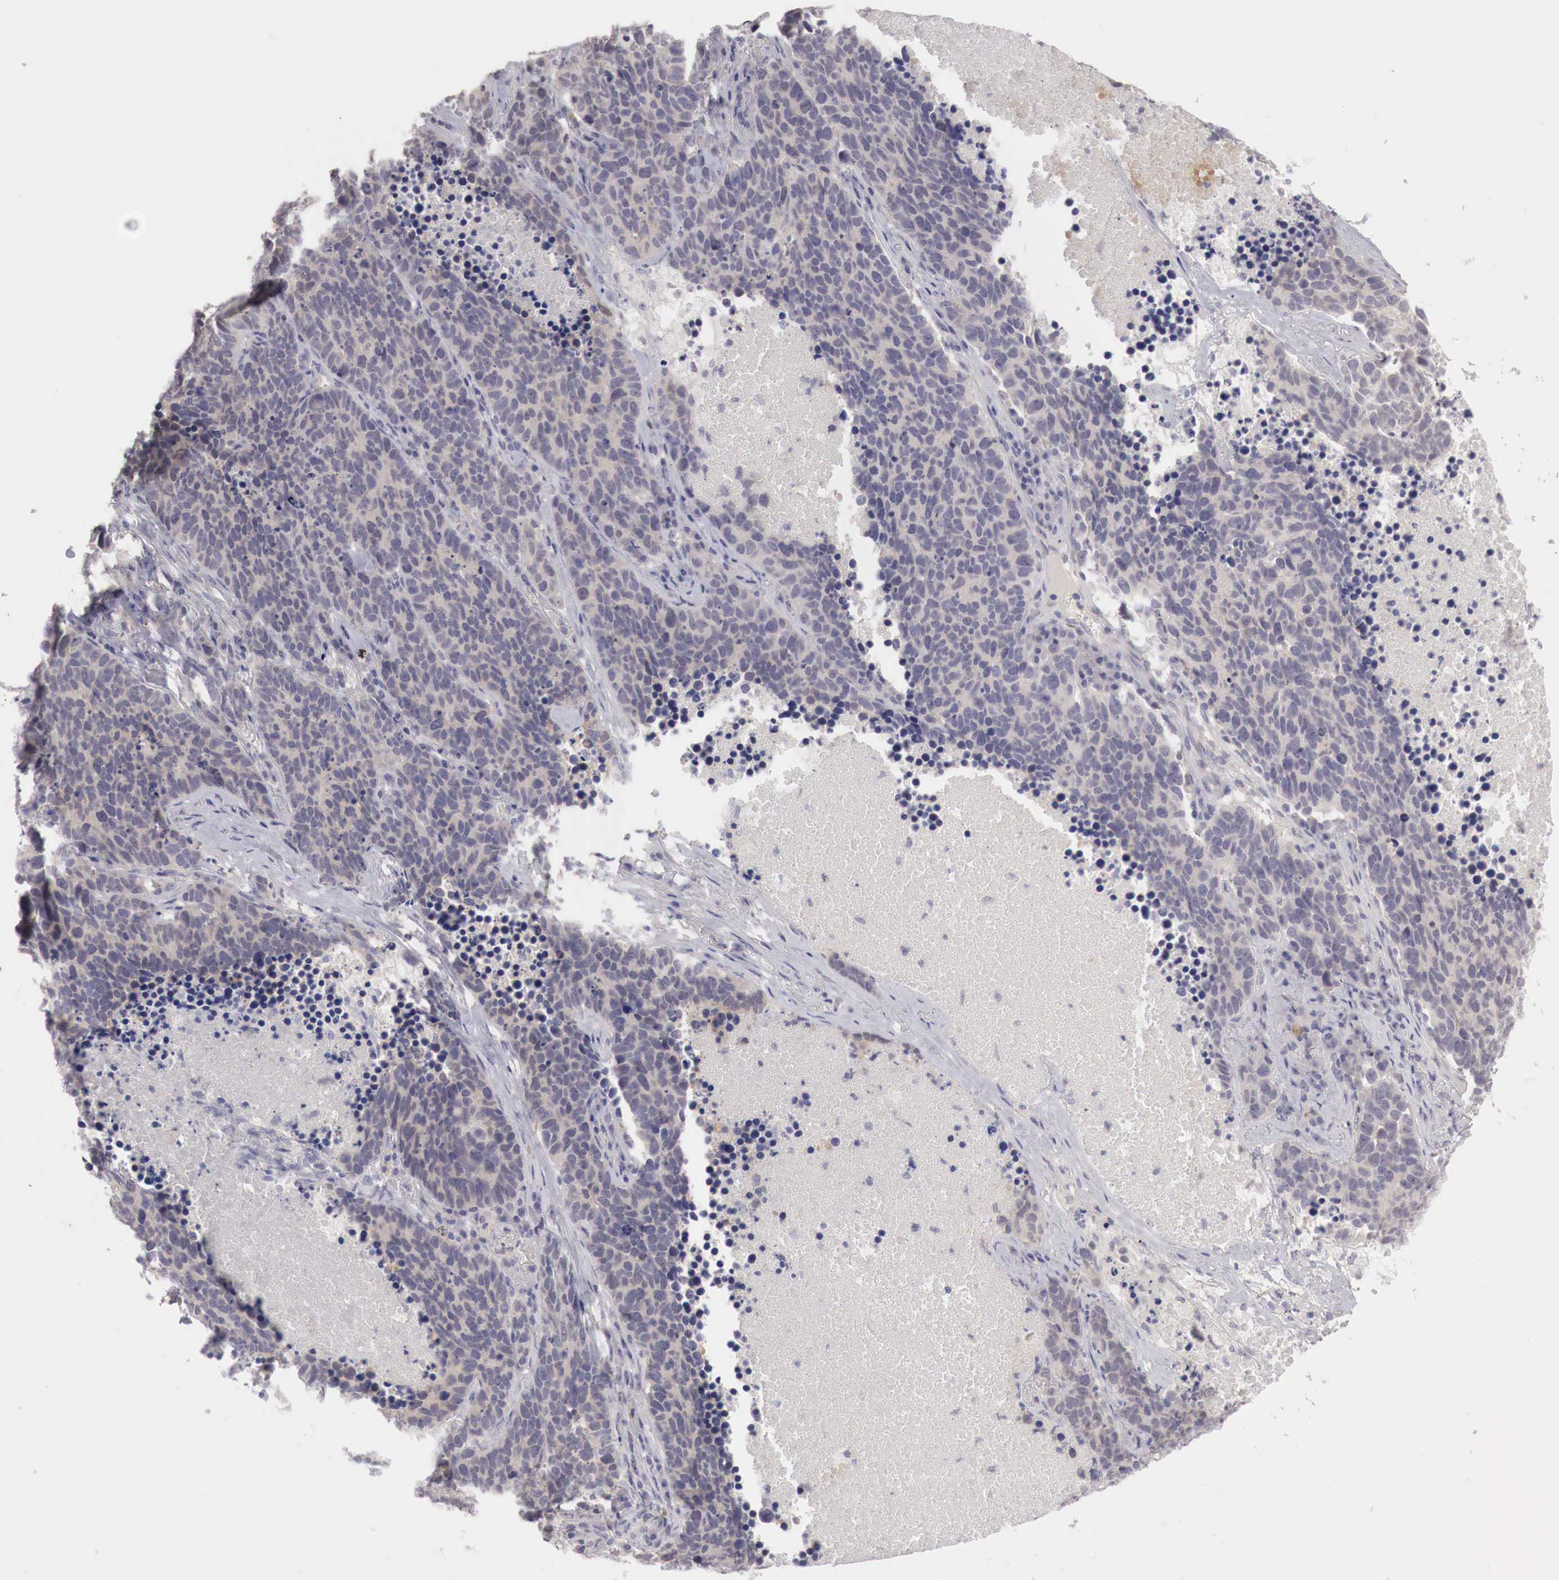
{"staining": {"intensity": "negative", "quantity": "none", "location": "none"}, "tissue": "lung cancer", "cell_type": "Tumor cells", "image_type": "cancer", "snomed": [{"axis": "morphology", "description": "Neoplasm, malignant, NOS"}, {"axis": "topography", "description": "Lung"}], "caption": "Tumor cells show no significant protein positivity in lung malignant neoplasm. (DAB IHC visualized using brightfield microscopy, high magnification).", "gene": "GATA1", "patient": {"sex": "female", "age": 75}}